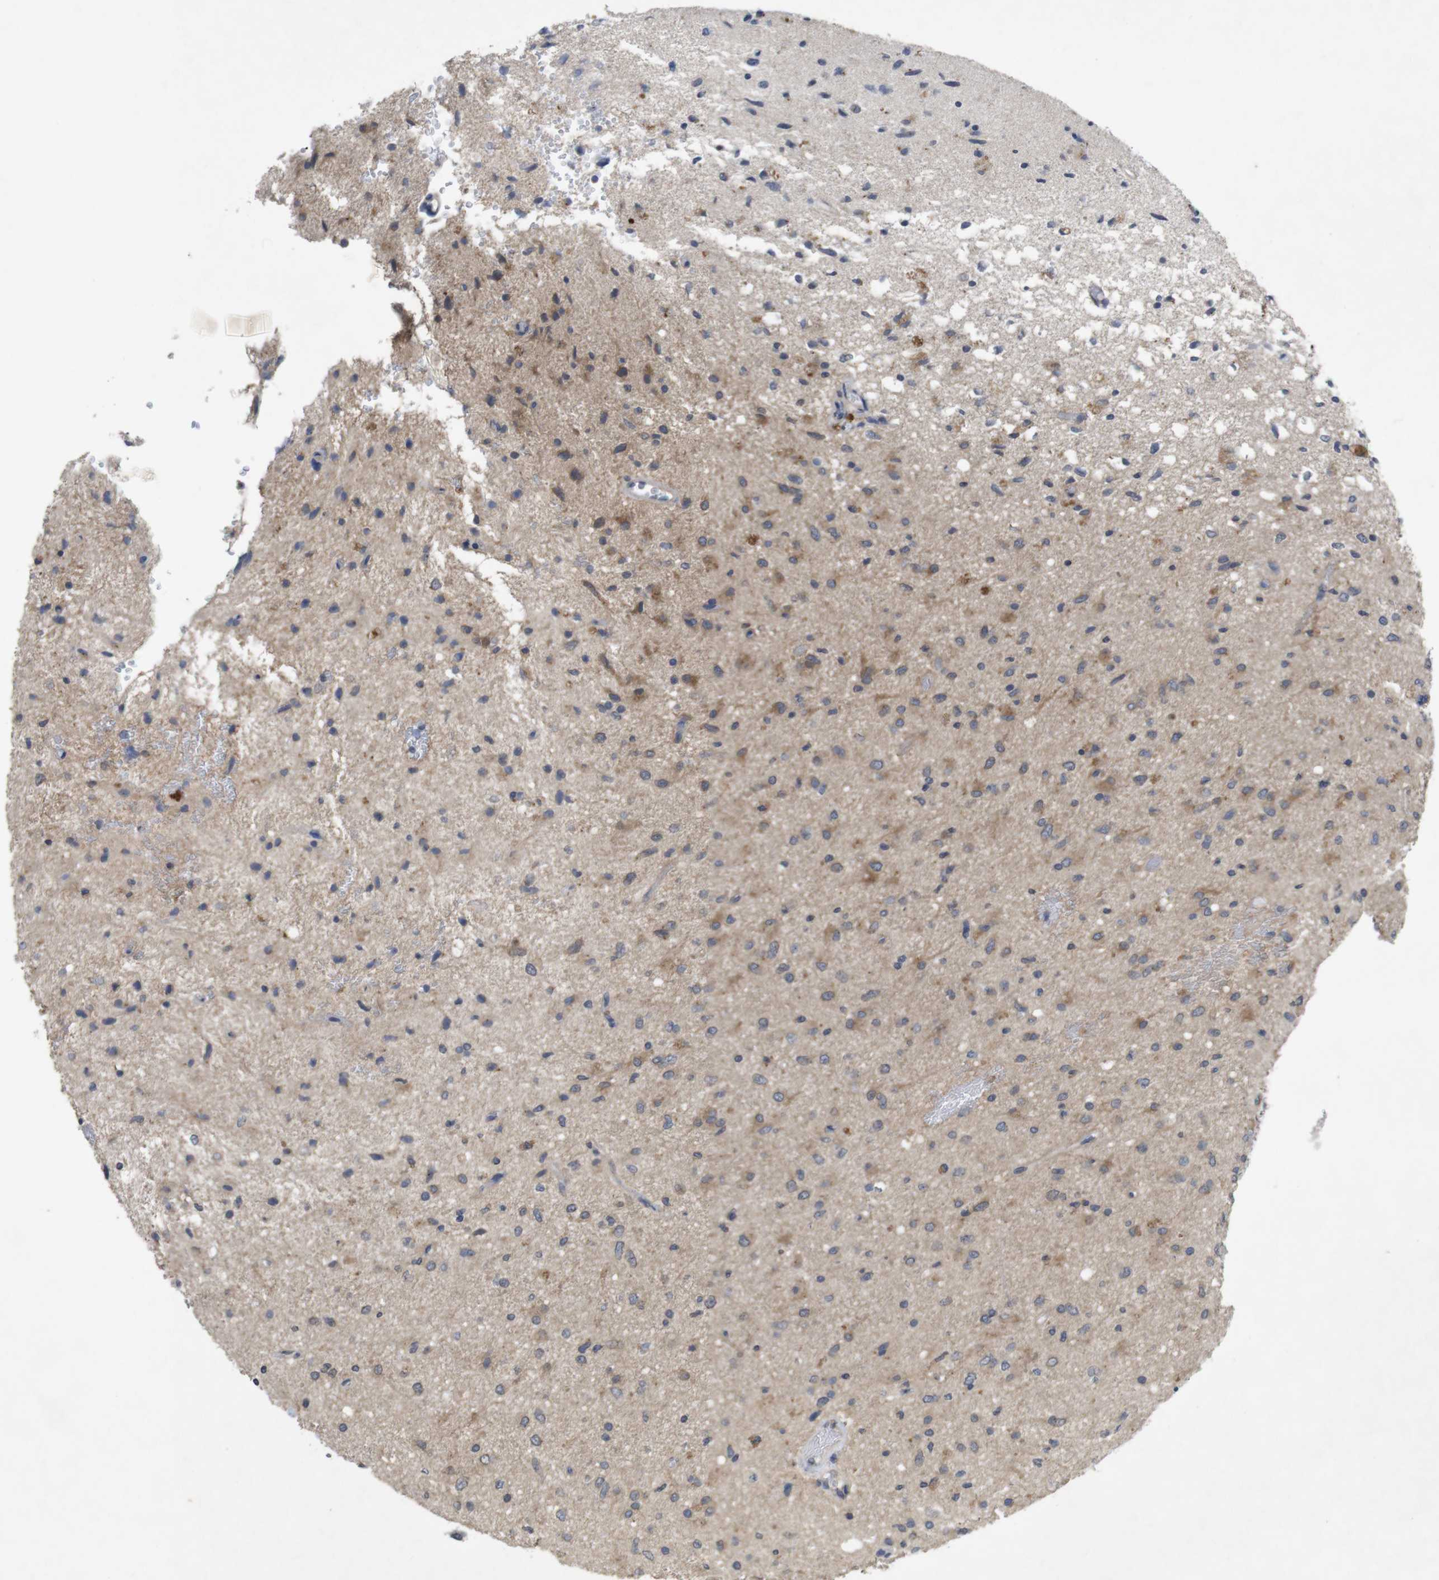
{"staining": {"intensity": "moderate", "quantity": "25%-75%", "location": "cytoplasmic/membranous"}, "tissue": "glioma", "cell_type": "Tumor cells", "image_type": "cancer", "snomed": [{"axis": "morphology", "description": "Glioma, malignant, Low grade"}, {"axis": "topography", "description": "Brain"}], "caption": "The photomicrograph displays immunohistochemical staining of malignant glioma (low-grade). There is moderate cytoplasmic/membranous staining is appreciated in about 25%-75% of tumor cells.", "gene": "BCAR3", "patient": {"sex": "male", "age": 77}}